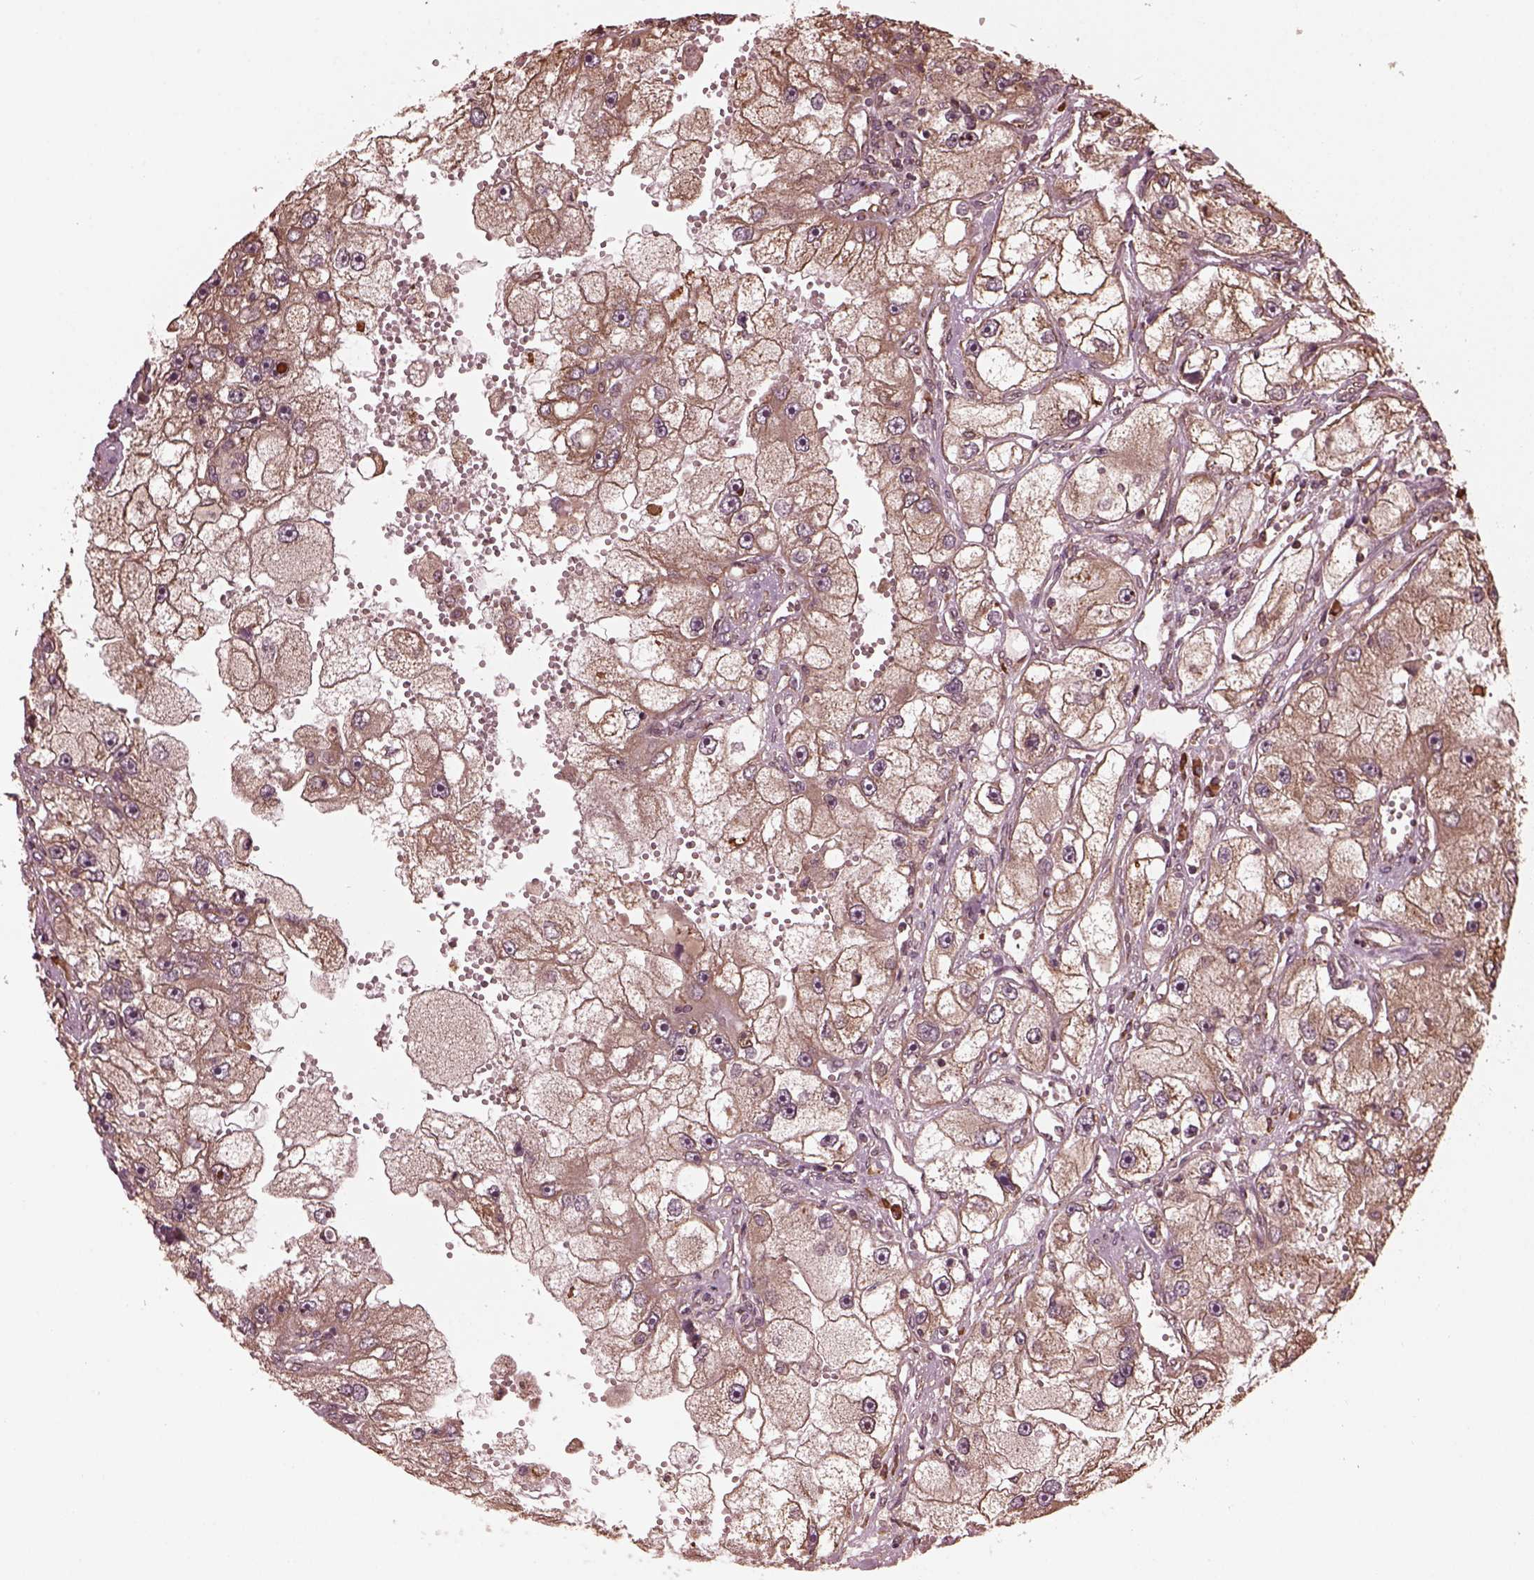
{"staining": {"intensity": "weak", "quantity": ">75%", "location": "cytoplasmic/membranous"}, "tissue": "renal cancer", "cell_type": "Tumor cells", "image_type": "cancer", "snomed": [{"axis": "morphology", "description": "Adenocarcinoma, NOS"}, {"axis": "topography", "description": "Kidney"}], "caption": "Immunohistochemical staining of human renal cancer displays low levels of weak cytoplasmic/membranous staining in about >75% of tumor cells. The staining was performed using DAB (3,3'-diaminobenzidine) to visualize the protein expression in brown, while the nuclei were stained in blue with hematoxylin (Magnification: 20x).", "gene": "ZNF292", "patient": {"sex": "male", "age": 63}}